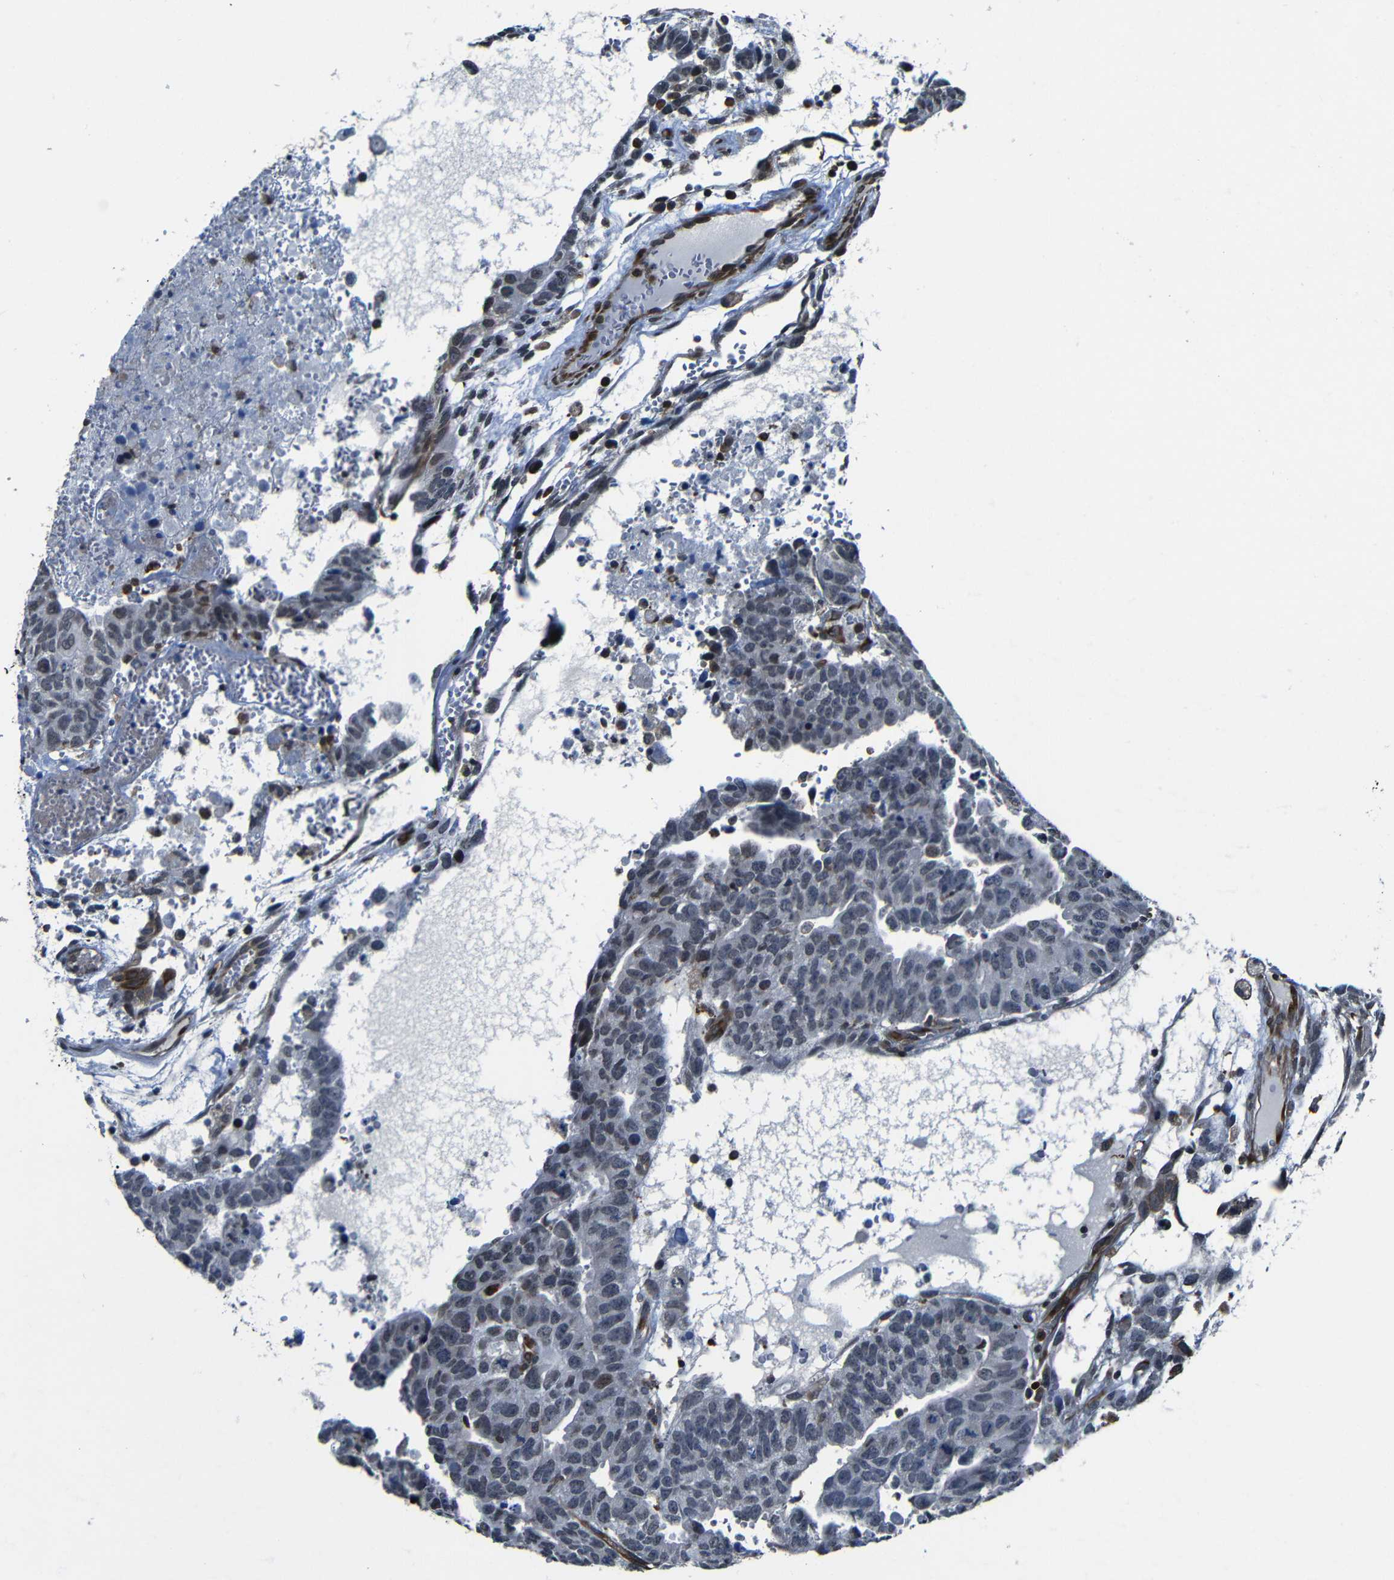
{"staining": {"intensity": "moderate", "quantity": "<25%", "location": "cytoplasmic/membranous"}, "tissue": "testis cancer", "cell_type": "Tumor cells", "image_type": "cancer", "snomed": [{"axis": "morphology", "description": "Seminoma, NOS"}, {"axis": "morphology", "description": "Carcinoma, Embryonal, NOS"}, {"axis": "topography", "description": "Testis"}], "caption": "Protein expression analysis of seminoma (testis) demonstrates moderate cytoplasmic/membranous expression in approximately <25% of tumor cells. The protein of interest is stained brown, and the nuclei are stained in blue (DAB IHC with brightfield microscopy, high magnification).", "gene": "KIAA0513", "patient": {"sex": "male", "age": 52}}